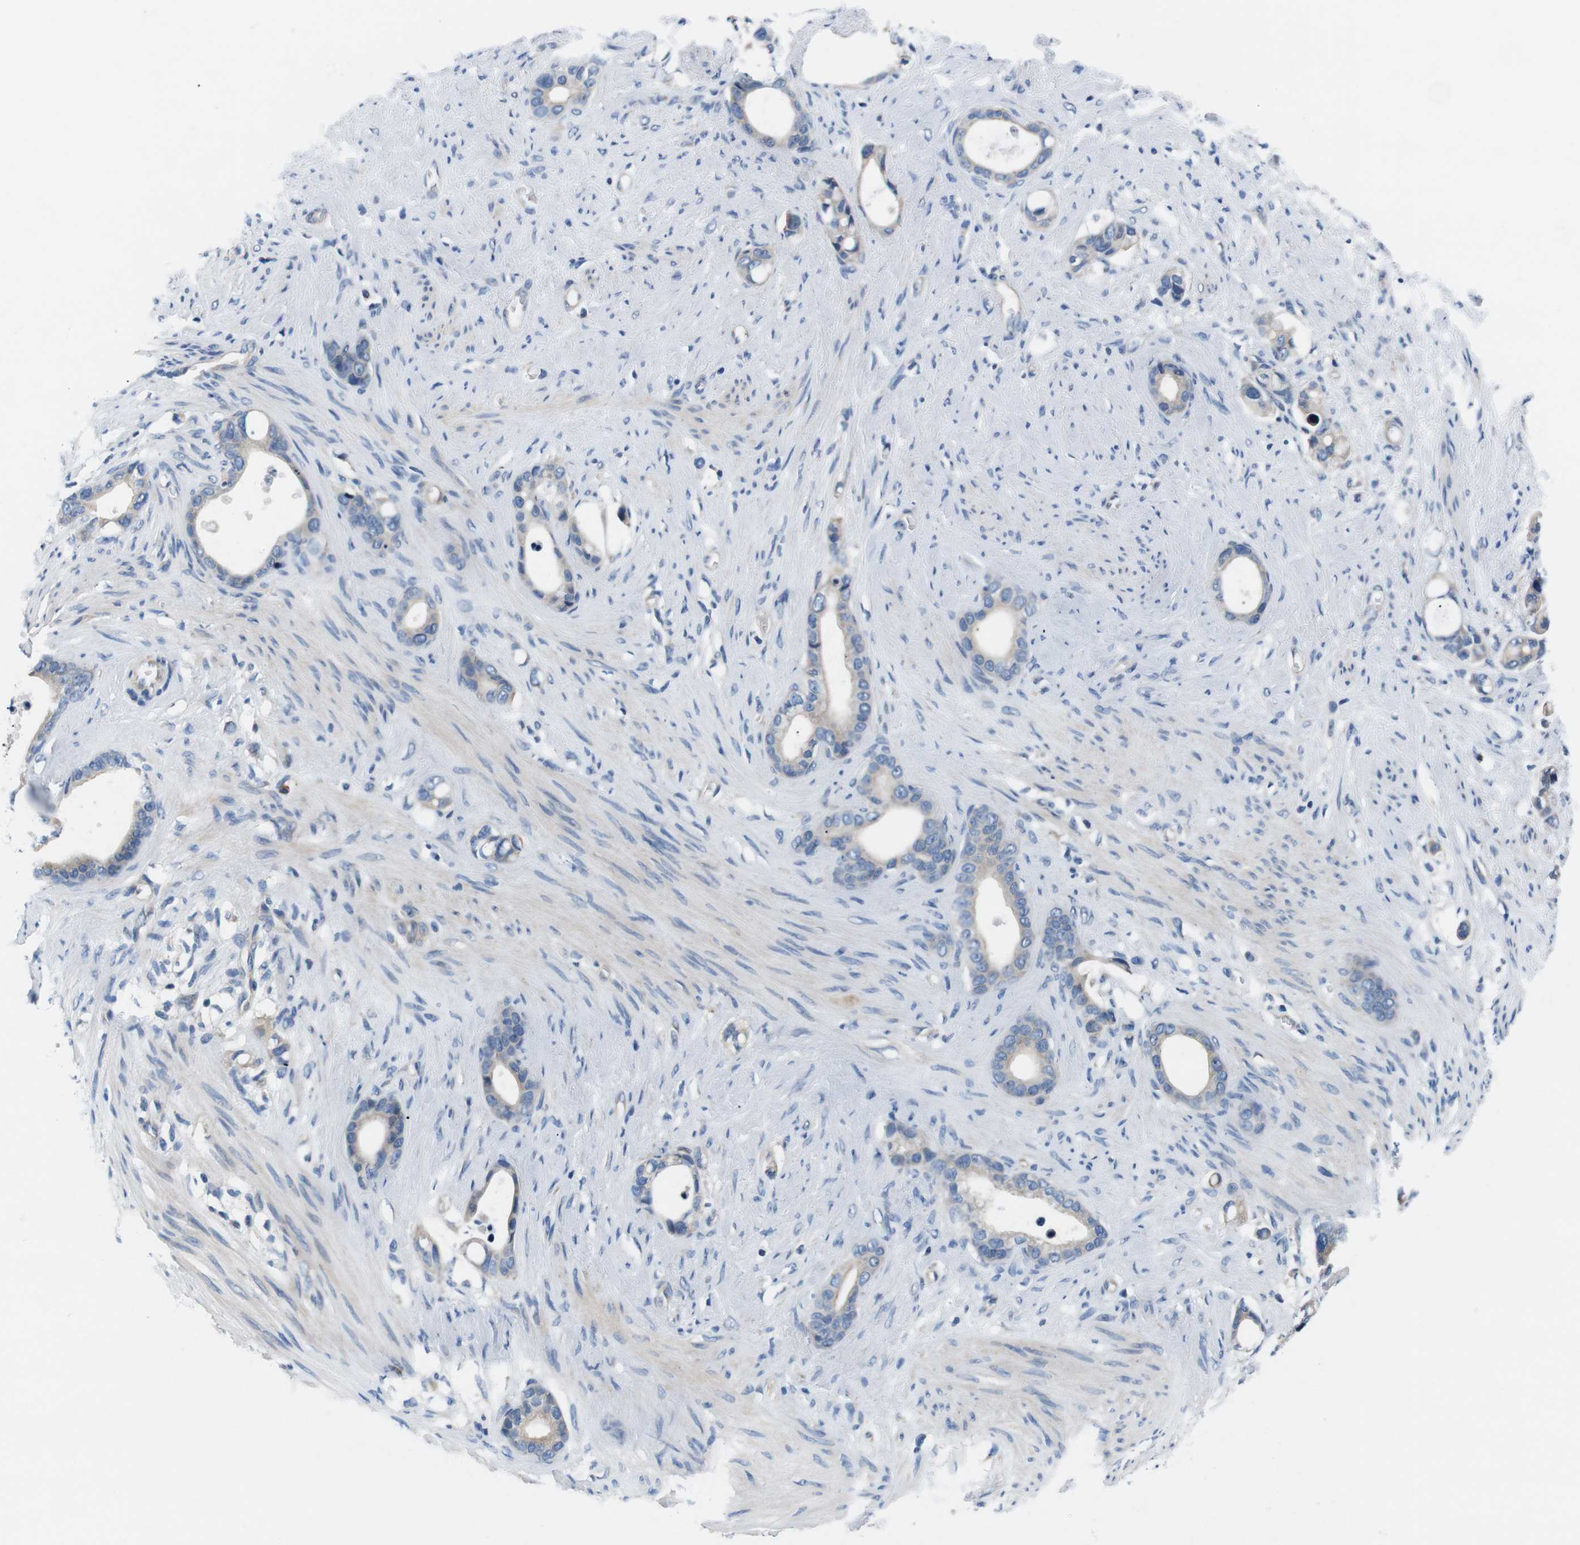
{"staining": {"intensity": "weak", "quantity": ">75%", "location": "cytoplasmic/membranous"}, "tissue": "stomach cancer", "cell_type": "Tumor cells", "image_type": "cancer", "snomed": [{"axis": "morphology", "description": "Adenocarcinoma, NOS"}, {"axis": "topography", "description": "Stomach"}], "caption": "The photomicrograph shows staining of stomach cancer (adenocarcinoma), revealing weak cytoplasmic/membranous protein staining (brown color) within tumor cells.", "gene": "JAK1", "patient": {"sex": "female", "age": 75}}